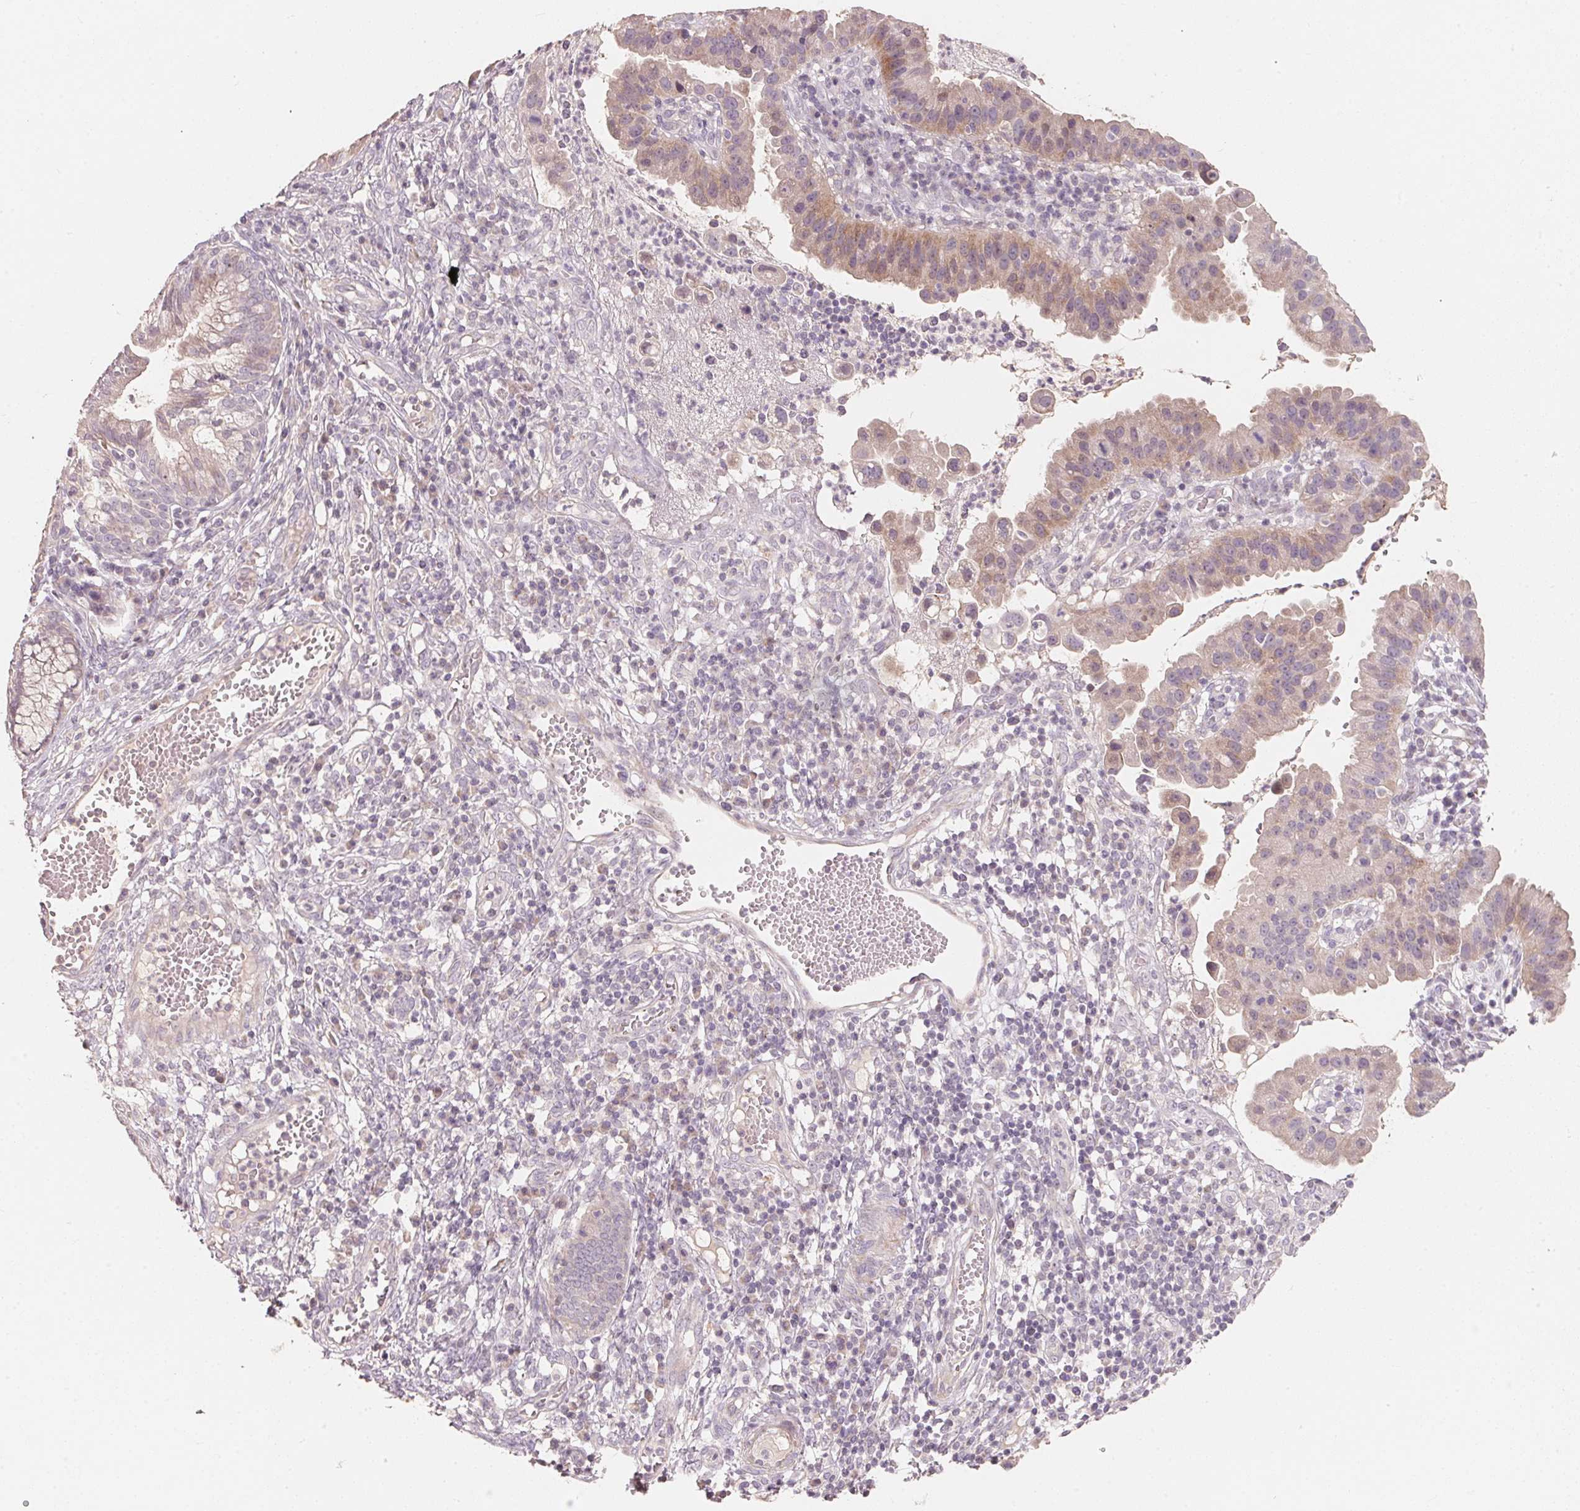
{"staining": {"intensity": "weak", "quantity": "25%-75%", "location": "cytoplasmic/membranous"}, "tissue": "cervical cancer", "cell_type": "Tumor cells", "image_type": "cancer", "snomed": [{"axis": "morphology", "description": "Adenocarcinoma, NOS"}, {"axis": "topography", "description": "Cervix"}], "caption": "A histopathology image of cervical cancer stained for a protein reveals weak cytoplasmic/membranous brown staining in tumor cells.", "gene": "TP53AIP1", "patient": {"sex": "female", "age": 34}}